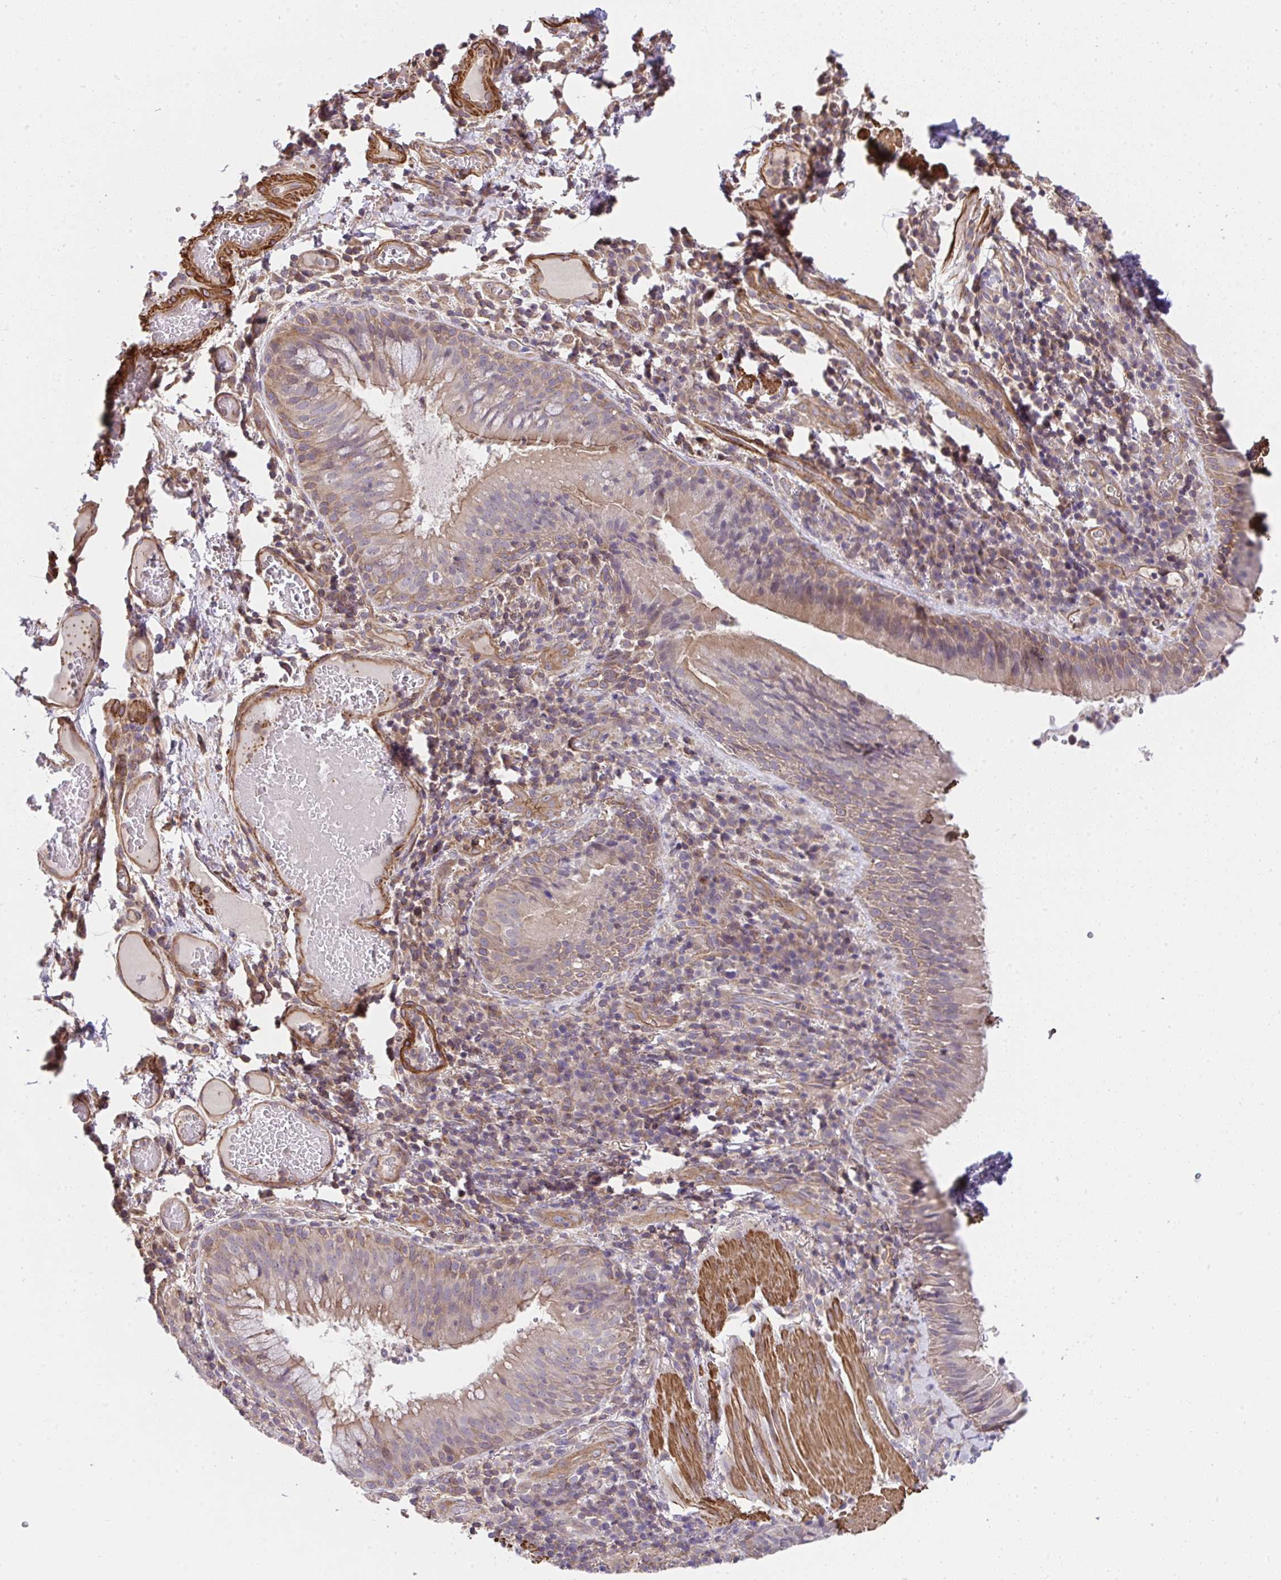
{"staining": {"intensity": "moderate", "quantity": "25%-75%", "location": "cytoplasmic/membranous"}, "tissue": "bronchus", "cell_type": "Respiratory epithelial cells", "image_type": "normal", "snomed": [{"axis": "morphology", "description": "Normal tissue, NOS"}, {"axis": "topography", "description": "Lymph node"}, {"axis": "topography", "description": "Bronchus"}], "caption": "Normal bronchus was stained to show a protein in brown. There is medium levels of moderate cytoplasmic/membranous expression in approximately 25%-75% of respiratory epithelial cells.", "gene": "ZNF696", "patient": {"sex": "male", "age": 56}}